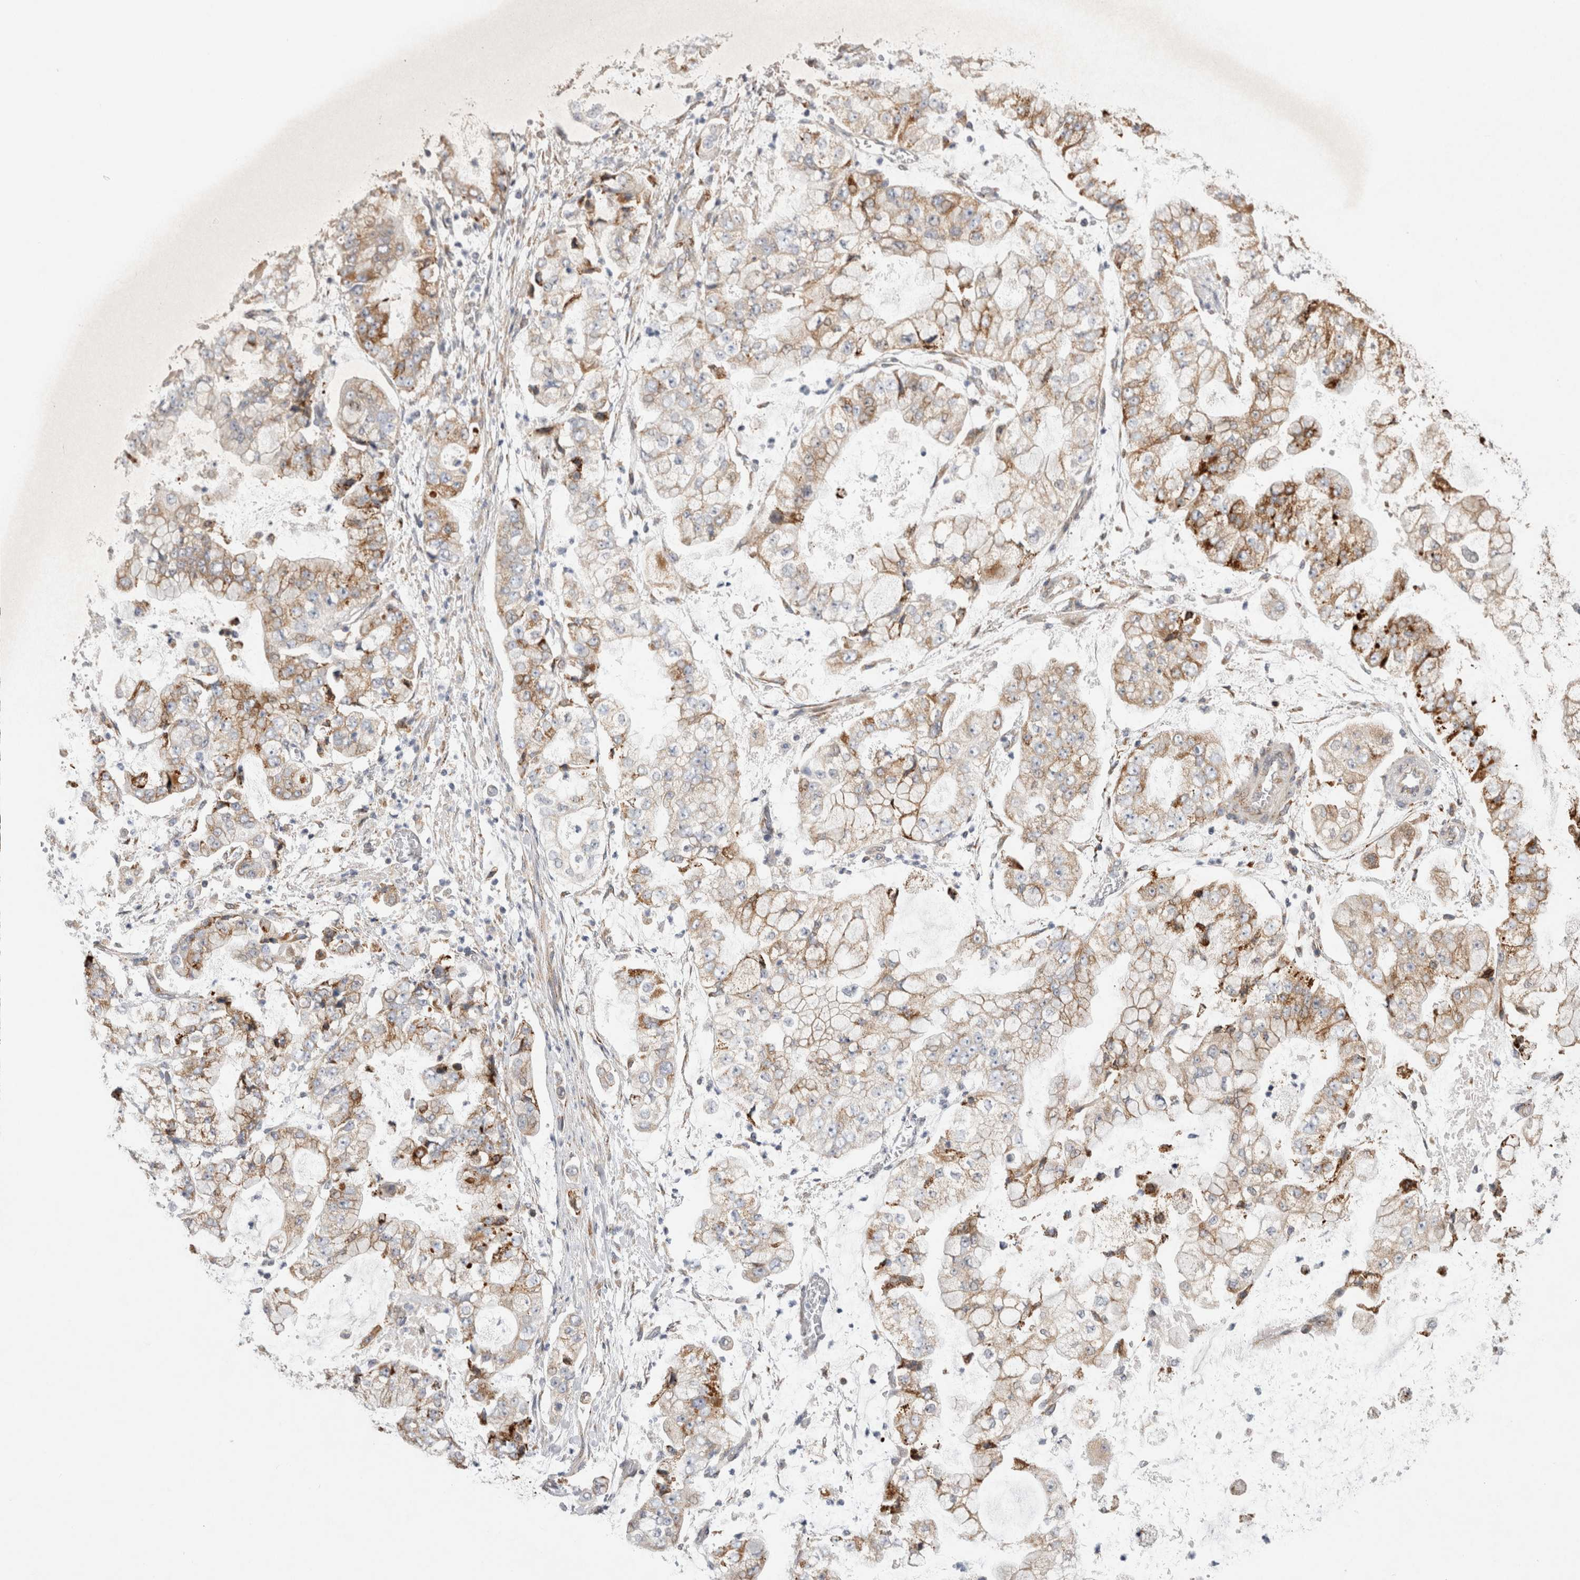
{"staining": {"intensity": "moderate", "quantity": "25%-75%", "location": "cytoplasmic/membranous"}, "tissue": "stomach cancer", "cell_type": "Tumor cells", "image_type": "cancer", "snomed": [{"axis": "morphology", "description": "Adenocarcinoma, NOS"}, {"axis": "topography", "description": "Stomach"}], "caption": "Immunohistochemical staining of stomach cancer (adenocarcinoma) displays moderate cytoplasmic/membranous protein staining in about 25%-75% of tumor cells.", "gene": "TRMT9B", "patient": {"sex": "male", "age": 76}}